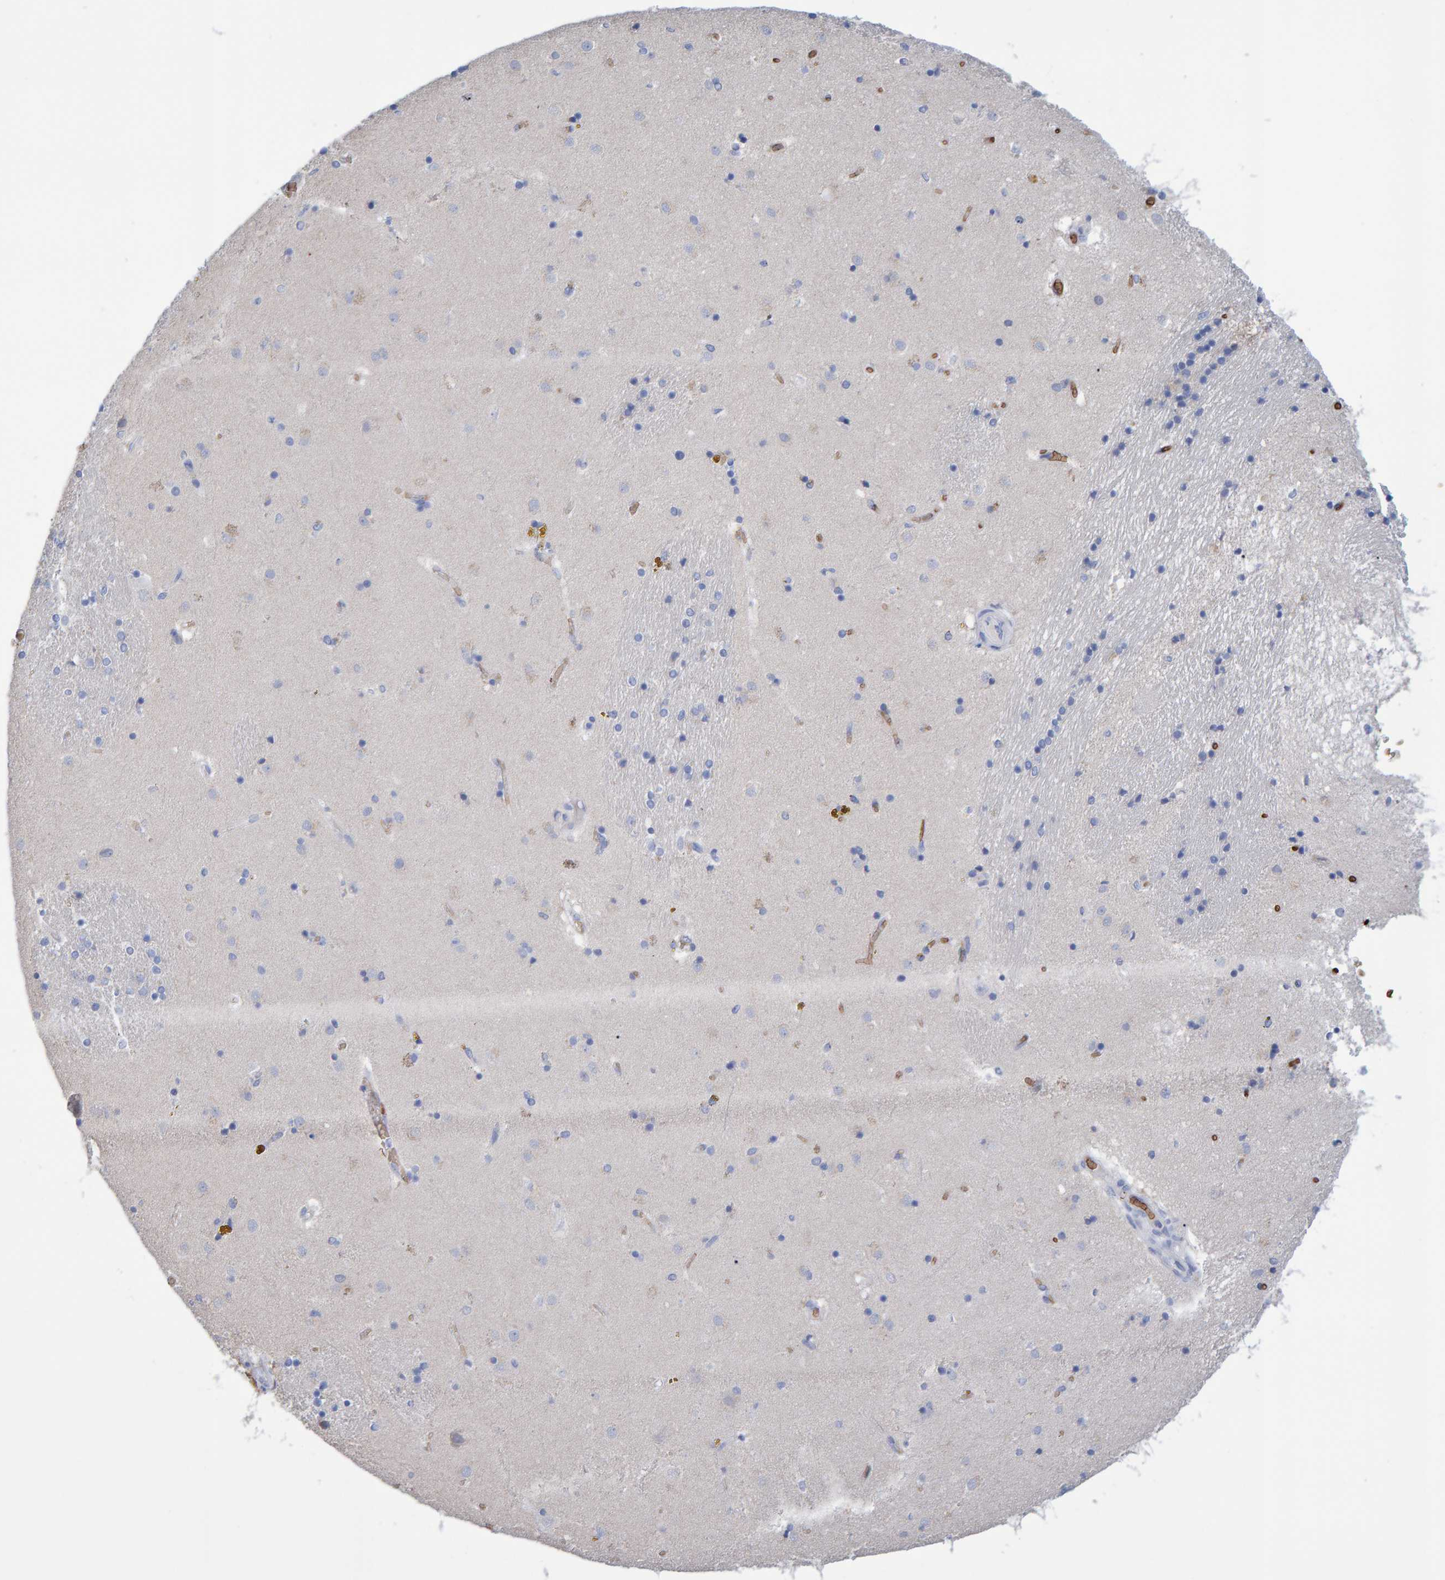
{"staining": {"intensity": "negative", "quantity": "none", "location": "none"}, "tissue": "caudate", "cell_type": "Glial cells", "image_type": "normal", "snomed": [{"axis": "morphology", "description": "Normal tissue, NOS"}, {"axis": "topography", "description": "Lateral ventricle wall"}], "caption": "Immunohistochemistry of normal human caudate reveals no expression in glial cells.", "gene": "VPS9D1", "patient": {"sex": "male", "age": 70}}